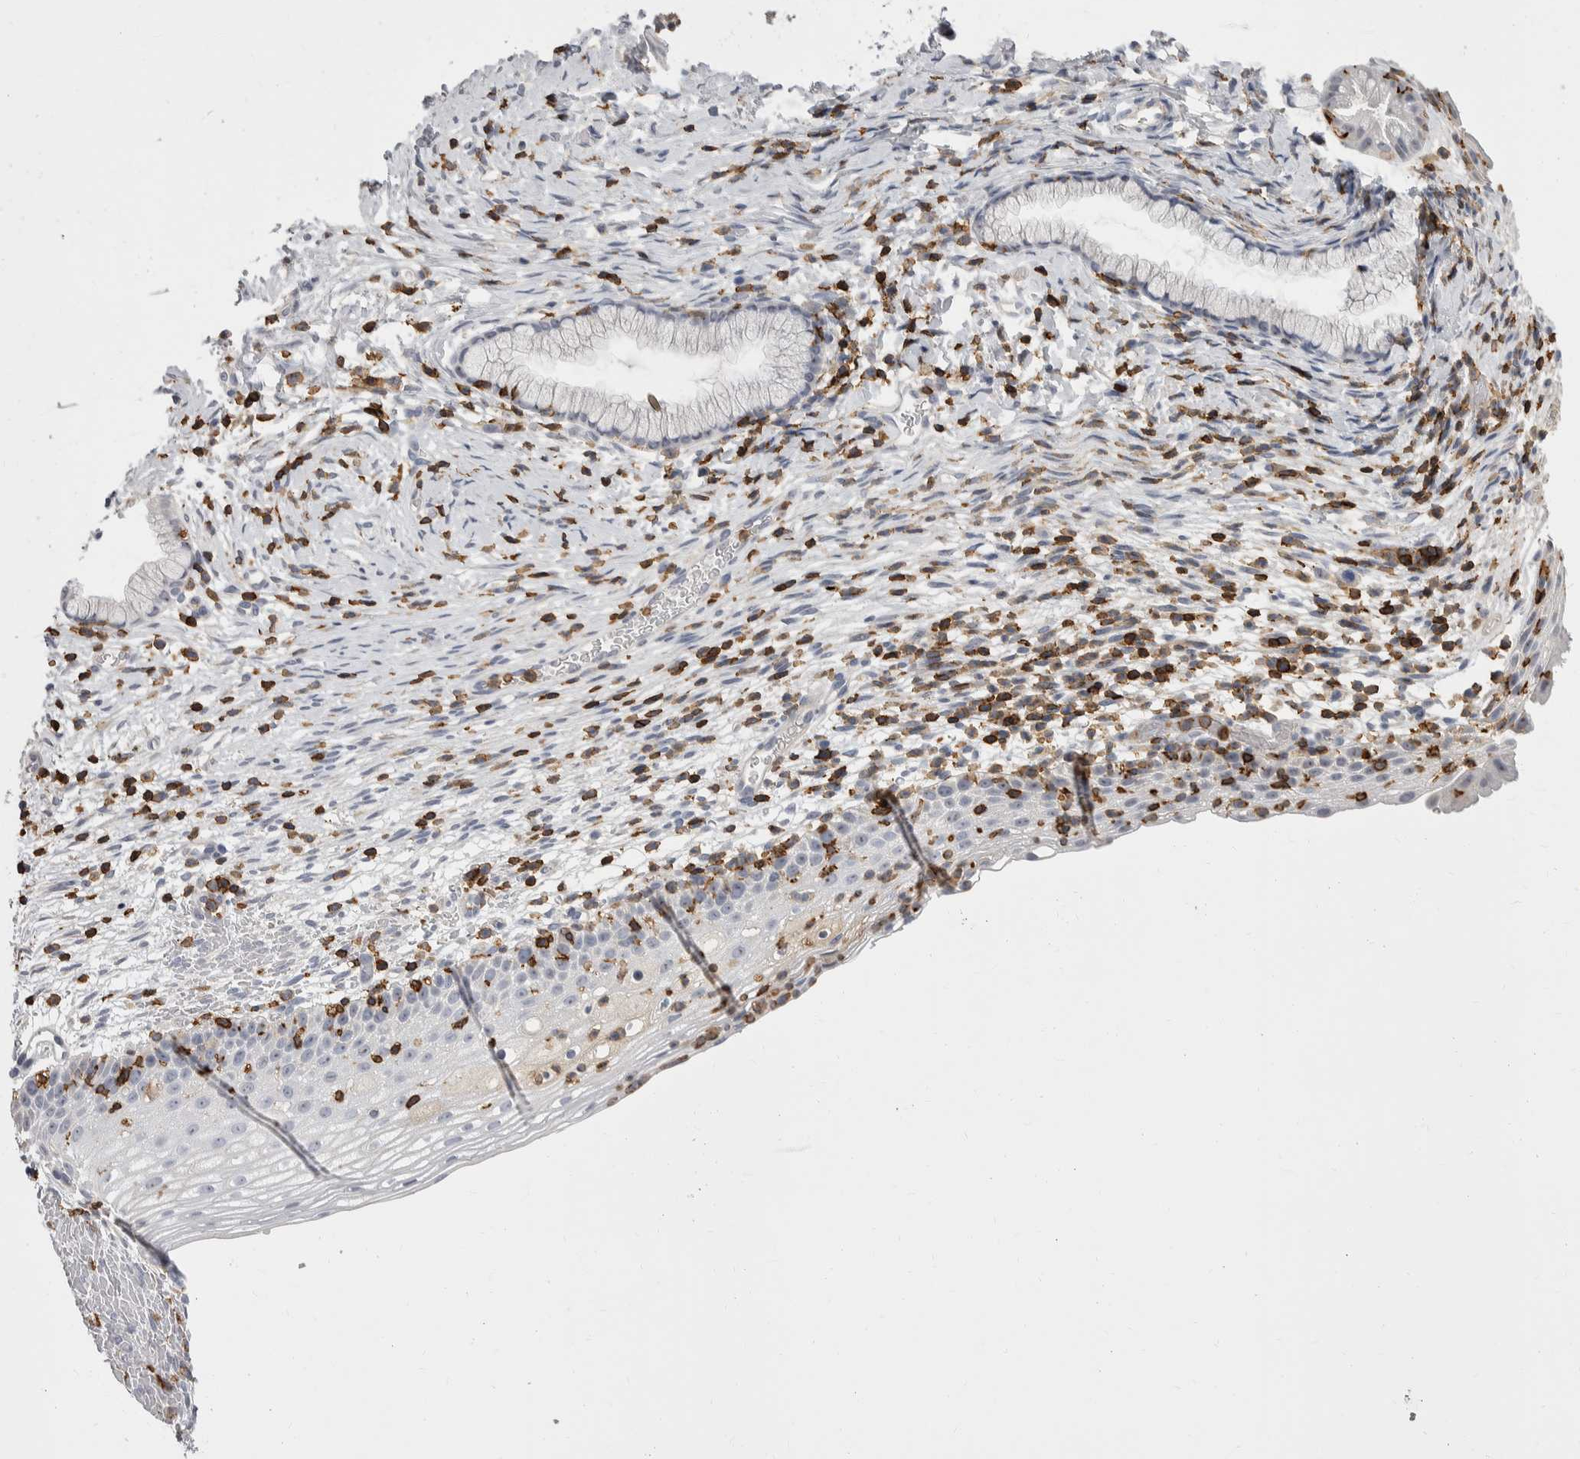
{"staining": {"intensity": "negative", "quantity": "none", "location": "none"}, "tissue": "cervix", "cell_type": "Glandular cells", "image_type": "normal", "snomed": [{"axis": "morphology", "description": "Normal tissue, NOS"}, {"axis": "topography", "description": "Cervix"}], "caption": "Unremarkable cervix was stained to show a protein in brown. There is no significant expression in glandular cells. (Brightfield microscopy of DAB IHC at high magnification).", "gene": "CEP295NL", "patient": {"sex": "female", "age": 72}}